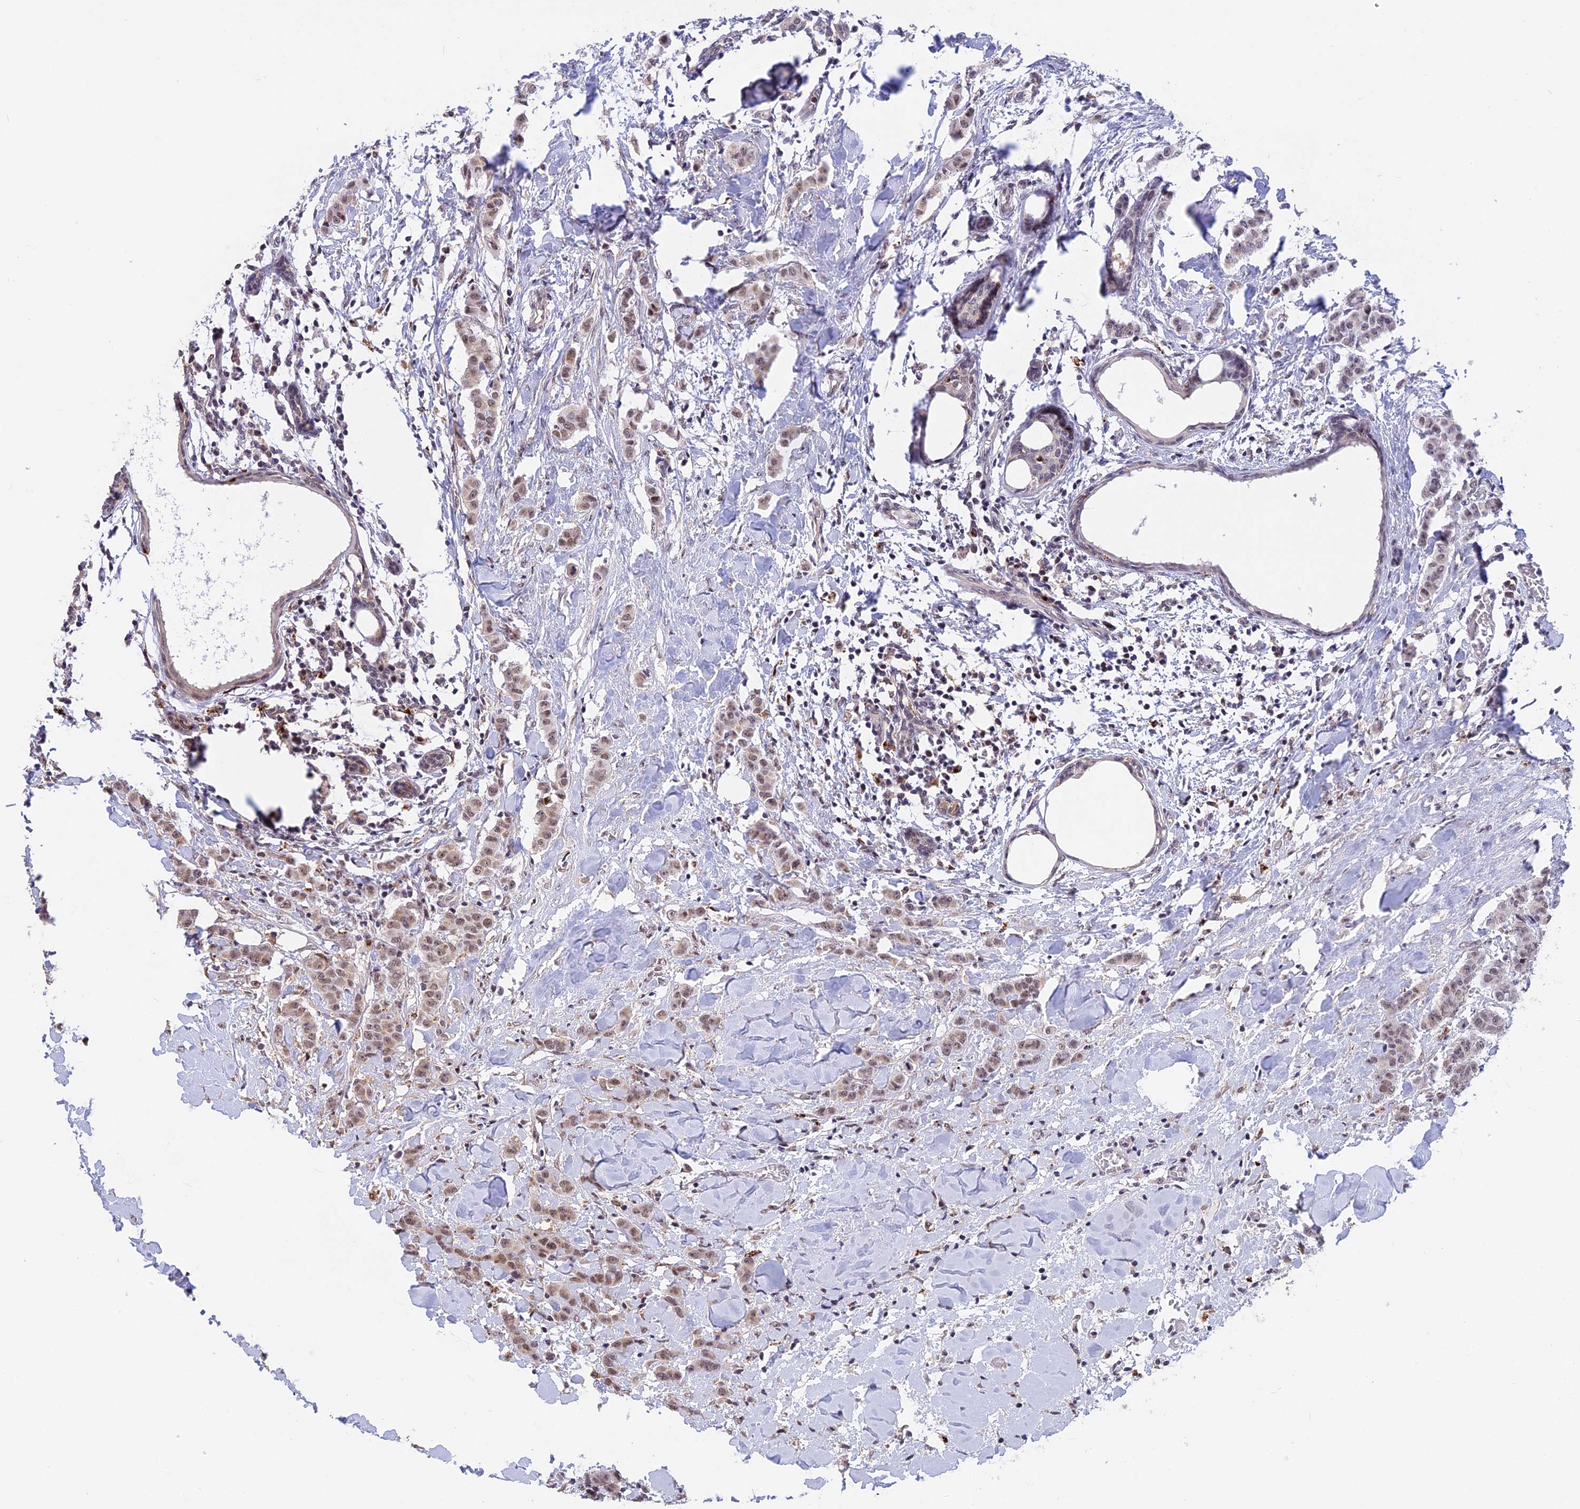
{"staining": {"intensity": "weak", "quantity": "25%-75%", "location": "nuclear"}, "tissue": "breast cancer", "cell_type": "Tumor cells", "image_type": "cancer", "snomed": [{"axis": "morphology", "description": "Duct carcinoma"}, {"axis": "topography", "description": "Breast"}], "caption": "Immunohistochemistry (IHC) photomicrograph of breast cancer stained for a protein (brown), which reveals low levels of weak nuclear positivity in about 25%-75% of tumor cells.", "gene": "POLR2C", "patient": {"sex": "female", "age": 40}}